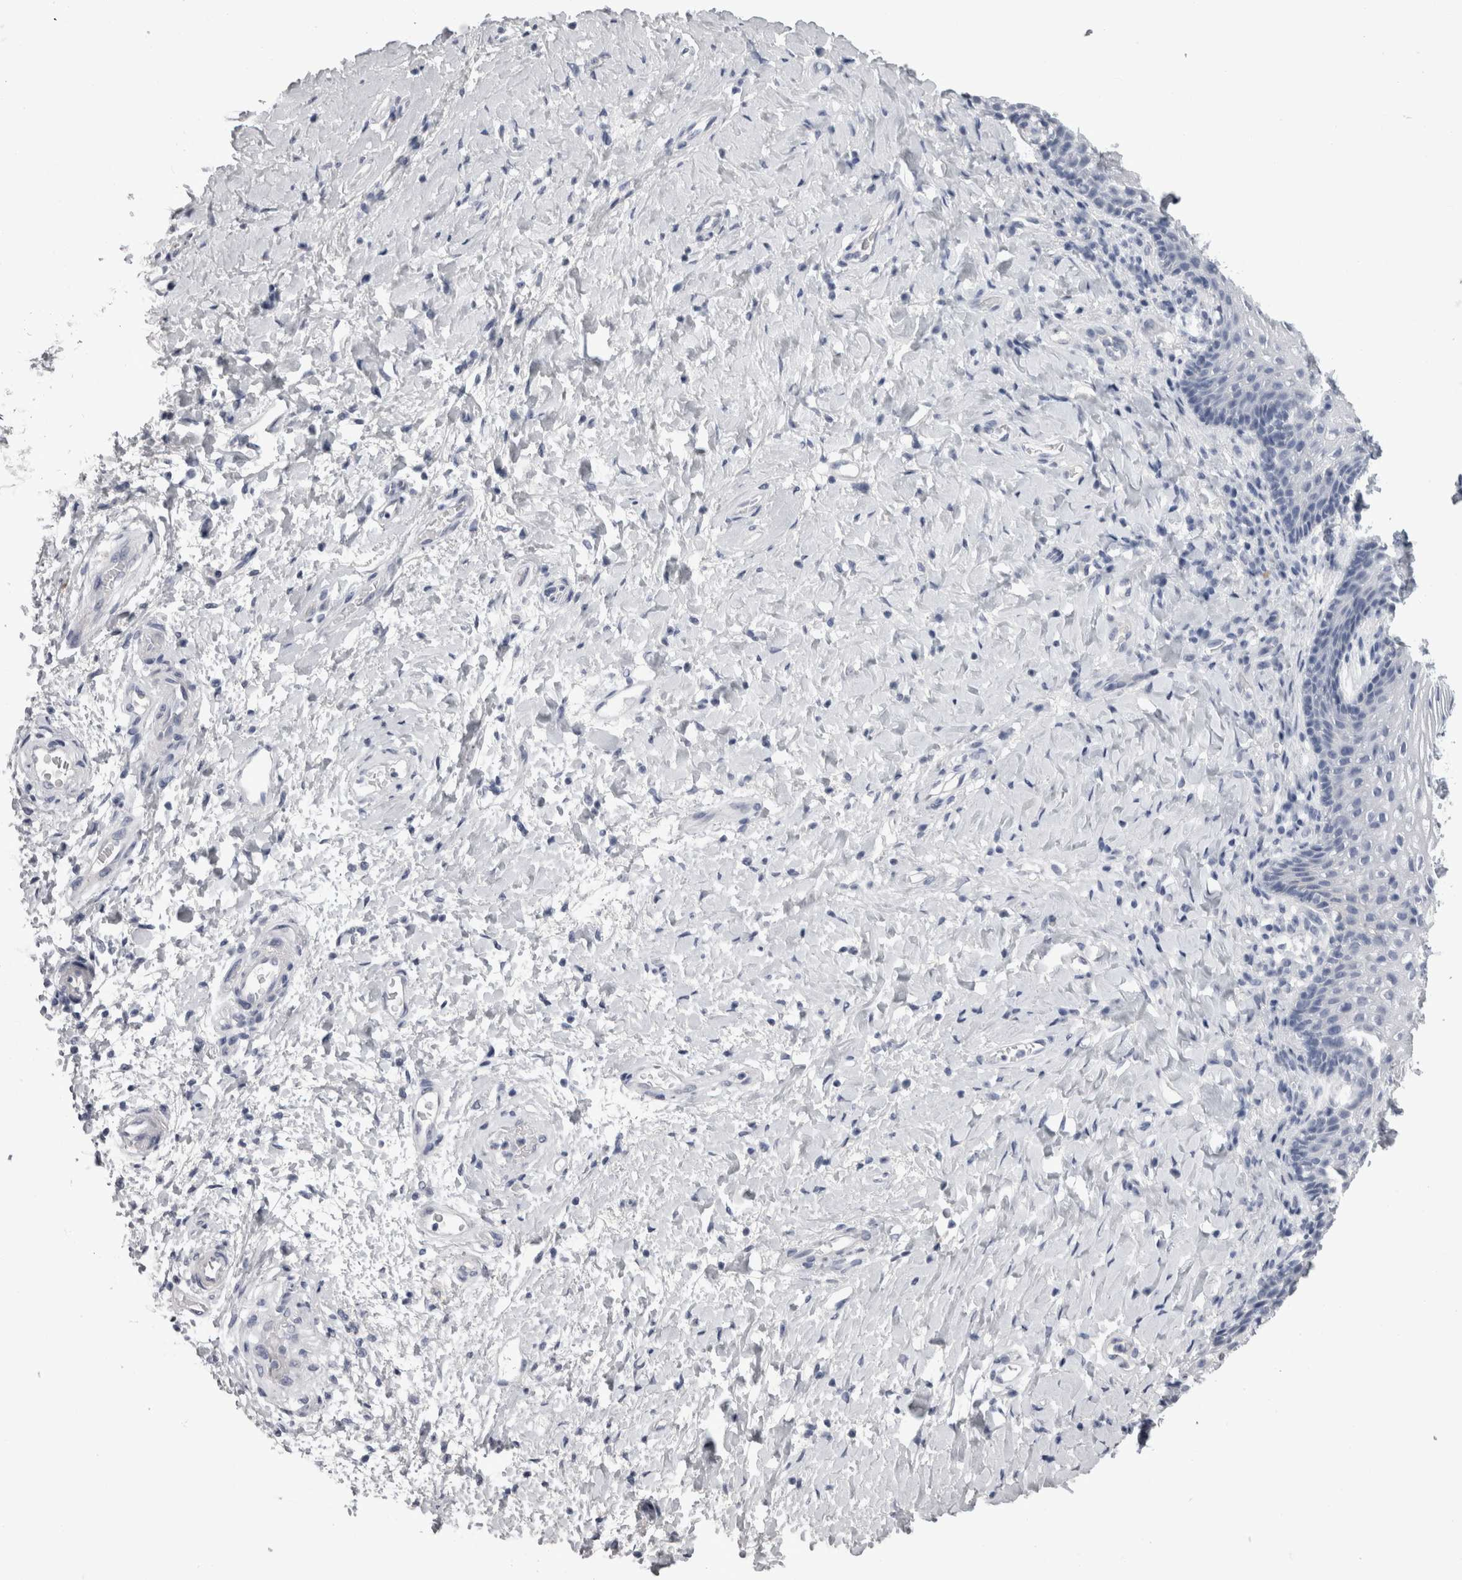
{"staining": {"intensity": "negative", "quantity": "none", "location": "none"}, "tissue": "vagina", "cell_type": "Squamous epithelial cells", "image_type": "normal", "snomed": [{"axis": "morphology", "description": "Normal tissue, NOS"}, {"axis": "topography", "description": "Vagina"}], "caption": "DAB immunohistochemical staining of benign human vagina demonstrates no significant positivity in squamous epithelial cells. (DAB IHC, high magnification).", "gene": "AFMID", "patient": {"sex": "female", "age": 60}}